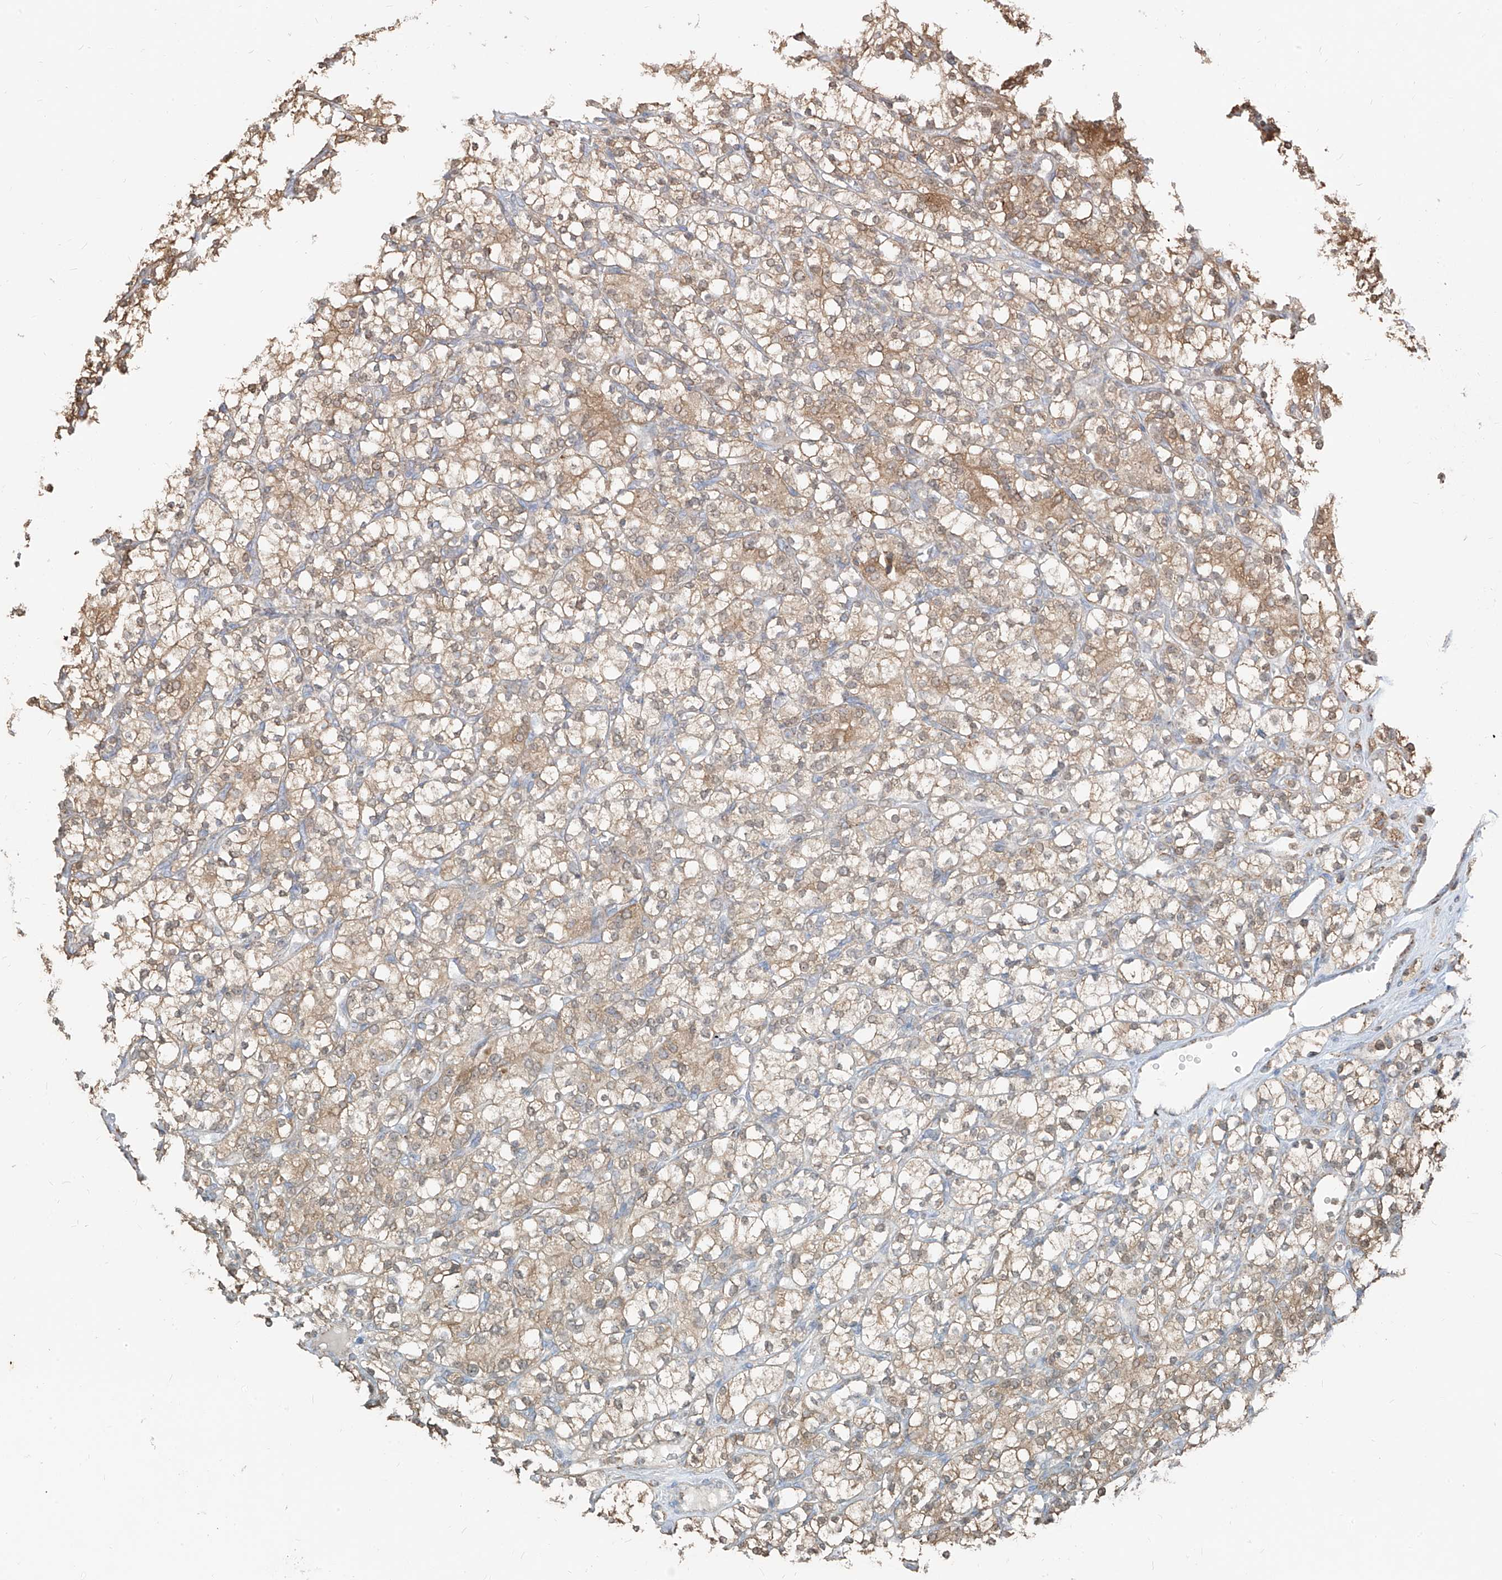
{"staining": {"intensity": "moderate", "quantity": "25%-75%", "location": "cytoplasmic/membranous"}, "tissue": "renal cancer", "cell_type": "Tumor cells", "image_type": "cancer", "snomed": [{"axis": "morphology", "description": "Adenocarcinoma, NOS"}, {"axis": "topography", "description": "Kidney"}], "caption": "Immunohistochemistry (DAB) staining of renal cancer (adenocarcinoma) displays moderate cytoplasmic/membranous protein positivity in about 25%-75% of tumor cells.", "gene": "ETHE1", "patient": {"sex": "male", "age": 77}}